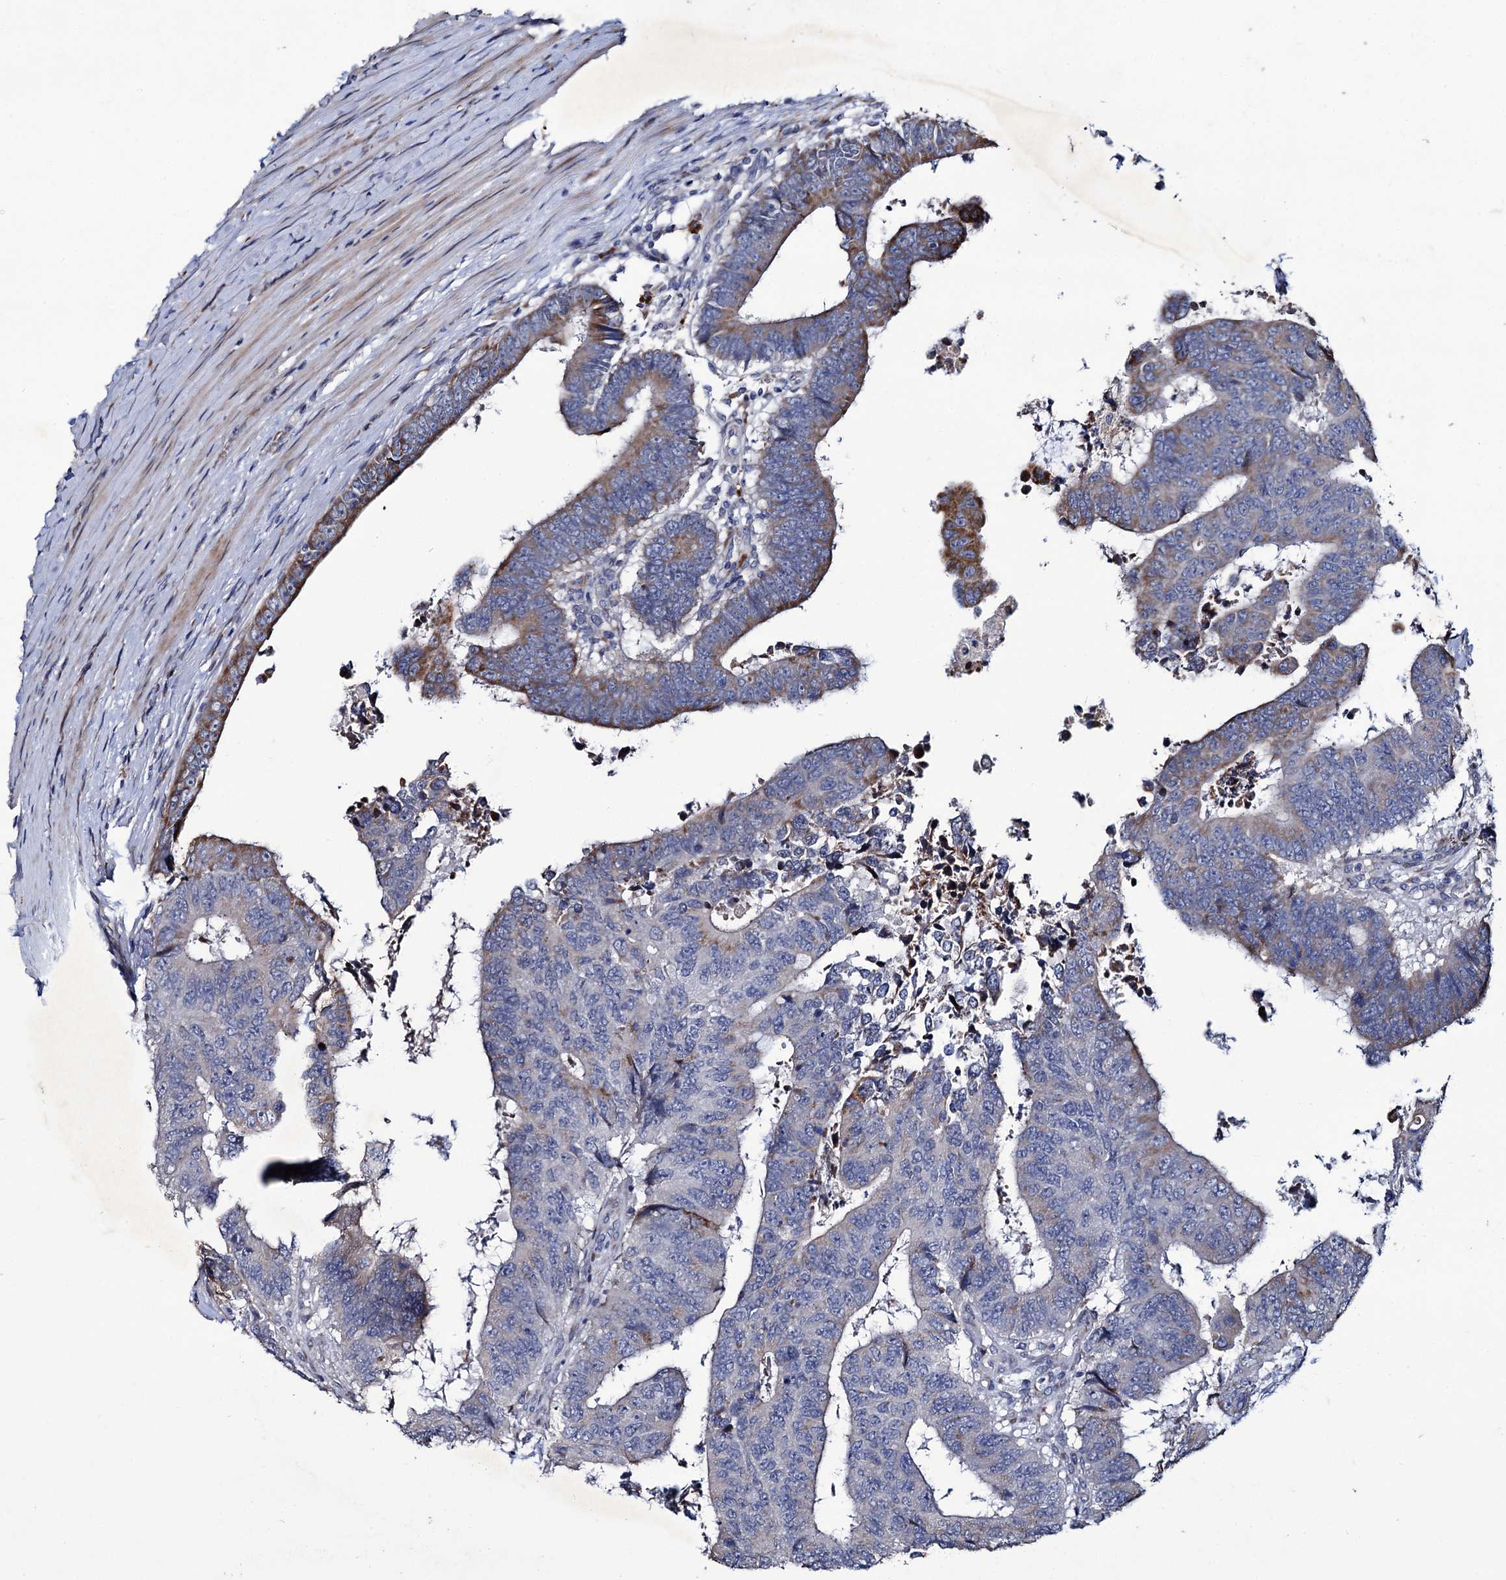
{"staining": {"intensity": "moderate", "quantity": "<25%", "location": "cytoplasmic/membranous"}, "tissue": "colorectal cancer", "cell_type": "Tumor cells", "image_type": "cancer", "snomed": [{"axis": "morphology", "description": "Adenocarcinoma, NOS"}, {"axis": "topography", "description": "Rectum"}], "caption": "An immunohistochemistry histopathology image of neoplastic tissue is shown. Protein staining in brown shows moderate cytoplasmic/membranous positivity in colorectal cancer (adenocarcinoma) within tumor cells. The staining was performed using DAB to visualize the protein expression in brown, while the nuclei were stained in blue with hematoxylin (Magnification: 20x).", "gene": "TUBGCP5", "patient": {"sex": "male", "age": 84}}